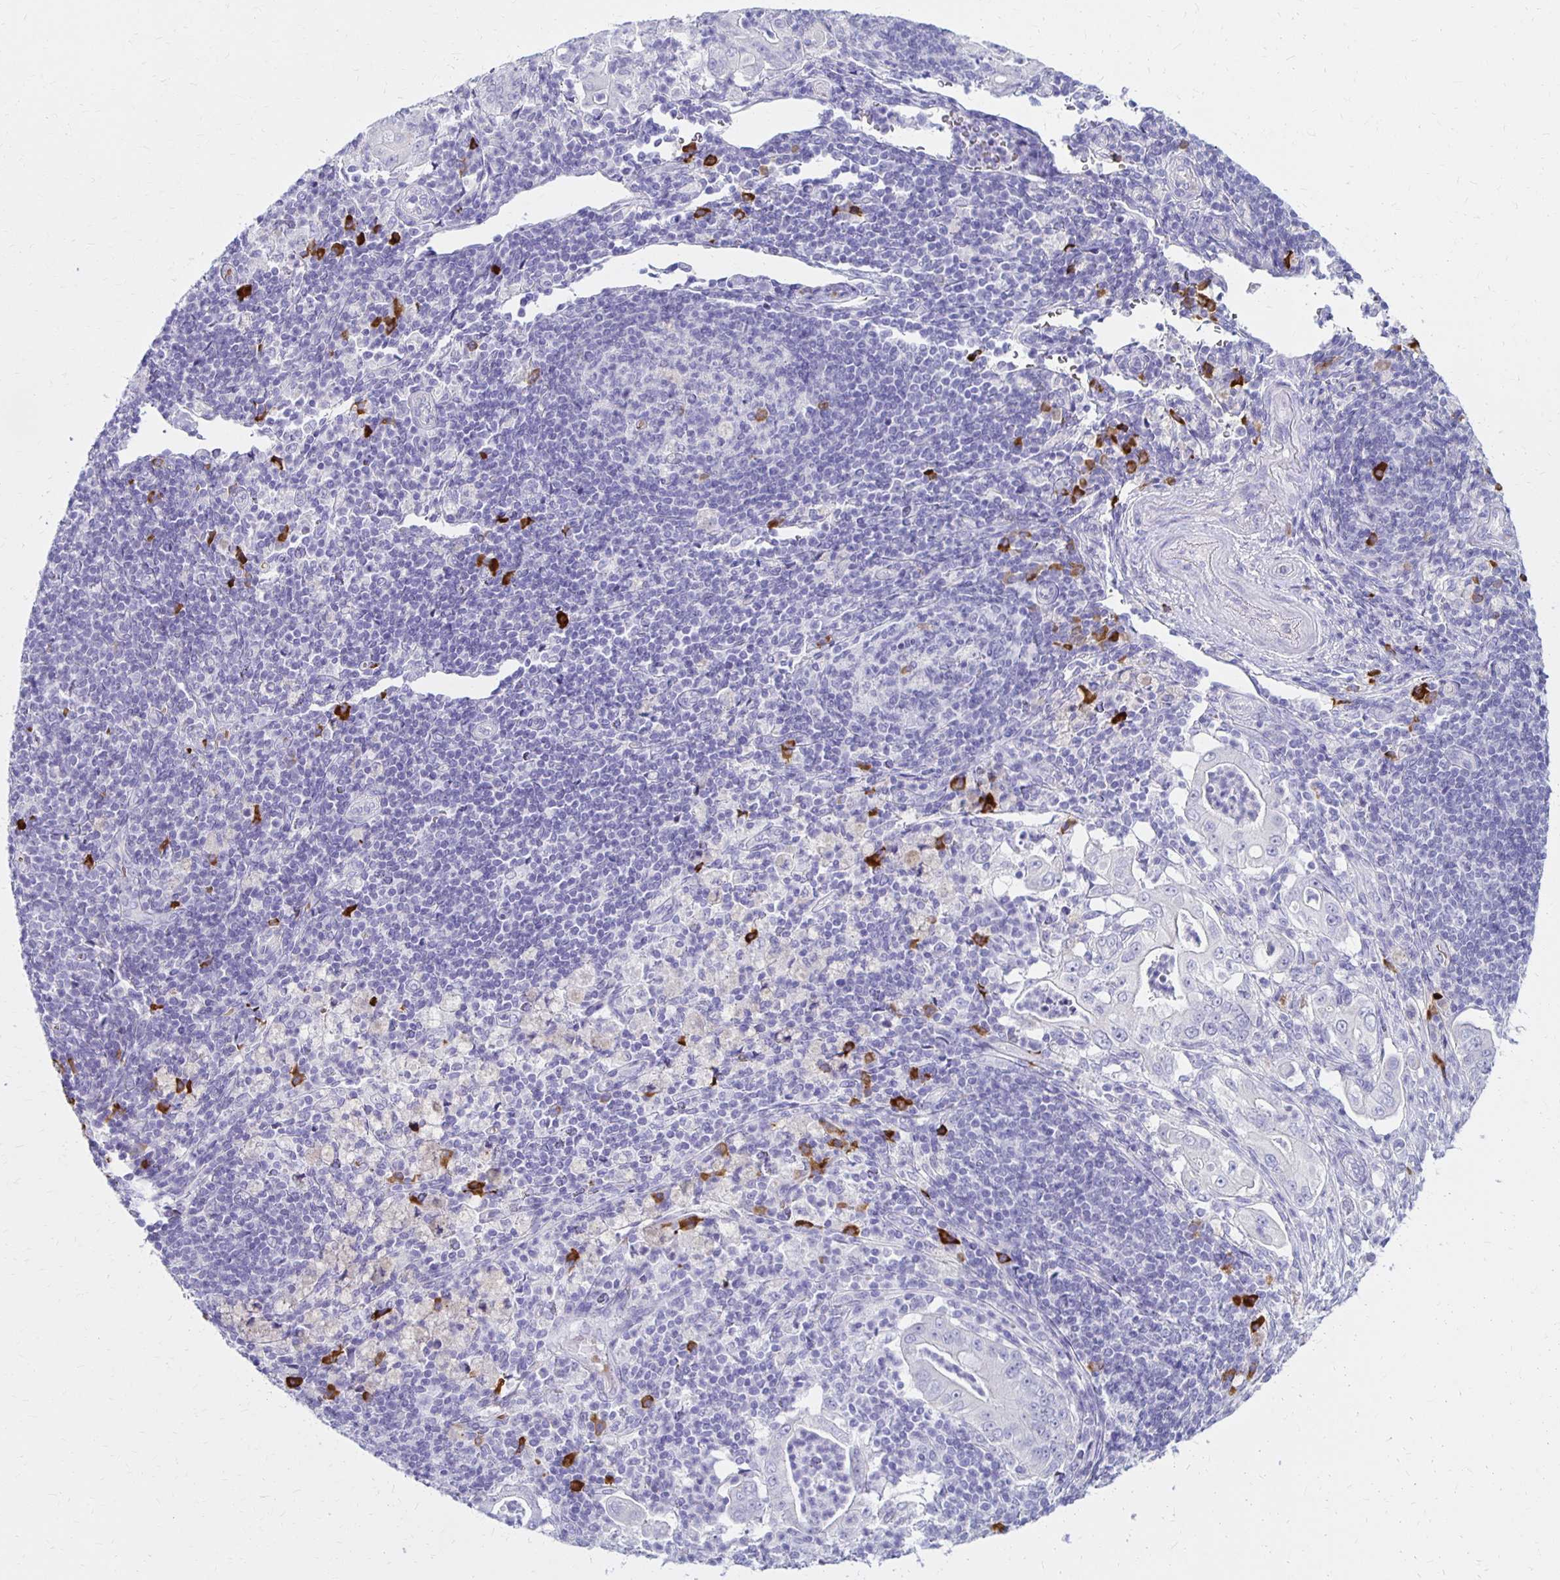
{"staining": {"intensity": "negative", "quantity": "none", "location": "none"}, "tissue": "pancreatic cancer", "cell_type": "Tumor cells", "image_type": "cancer", "snomed": [{"axis": "morphology", "description": "Adenocarcinoma, NOS"}, {"axis": "topography", "description": "Pancreas"}], "caption": "Micrograph shows no protein expression in tumor cells of pancreatic adenocarcinoma tissue.", "gene": "FNTB", "patient": {"sex": "male", "age": 71}}